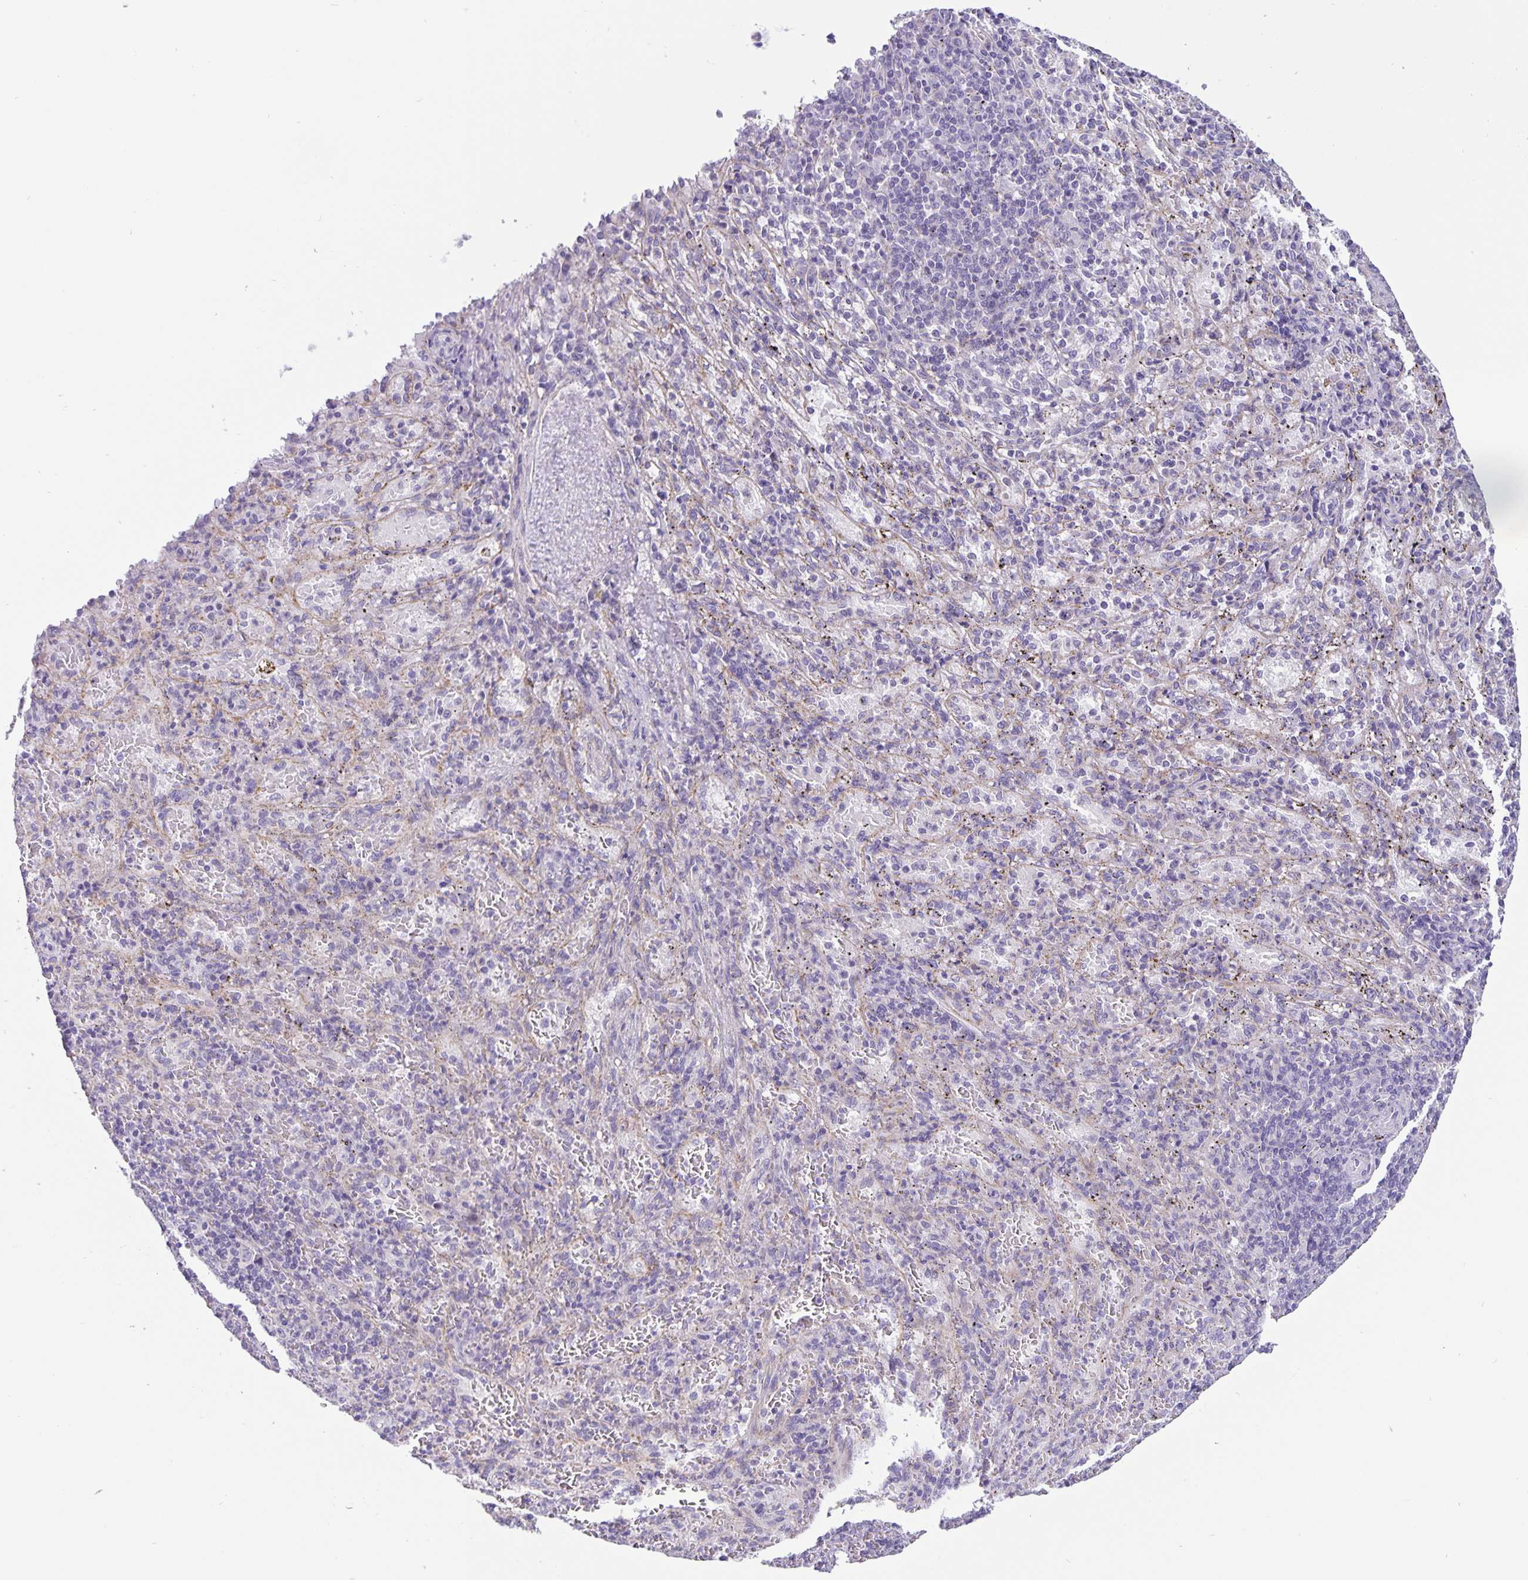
{"staining": {"intensity": "negative", "quantity": "none", "location": "none"}, "tissue": "spleen", "cell_type": "Cells in red pulp", "image_type": "normal", "snomed": [{"axis": "morphology", "description": "Normal tissue, NOS"}, {"axis": "topography", "description": "Spleen"}], "caption": "High power microscopy image of an IHC micrograph of benign spleen, revealing no significant staining in cells in red pulp. The staining is performed using DAB brown chromogen with nuclei counter-stained in using hematoxylin.", "gene": "FOSL2", "patient": {"sex": "male", "age": 57}}